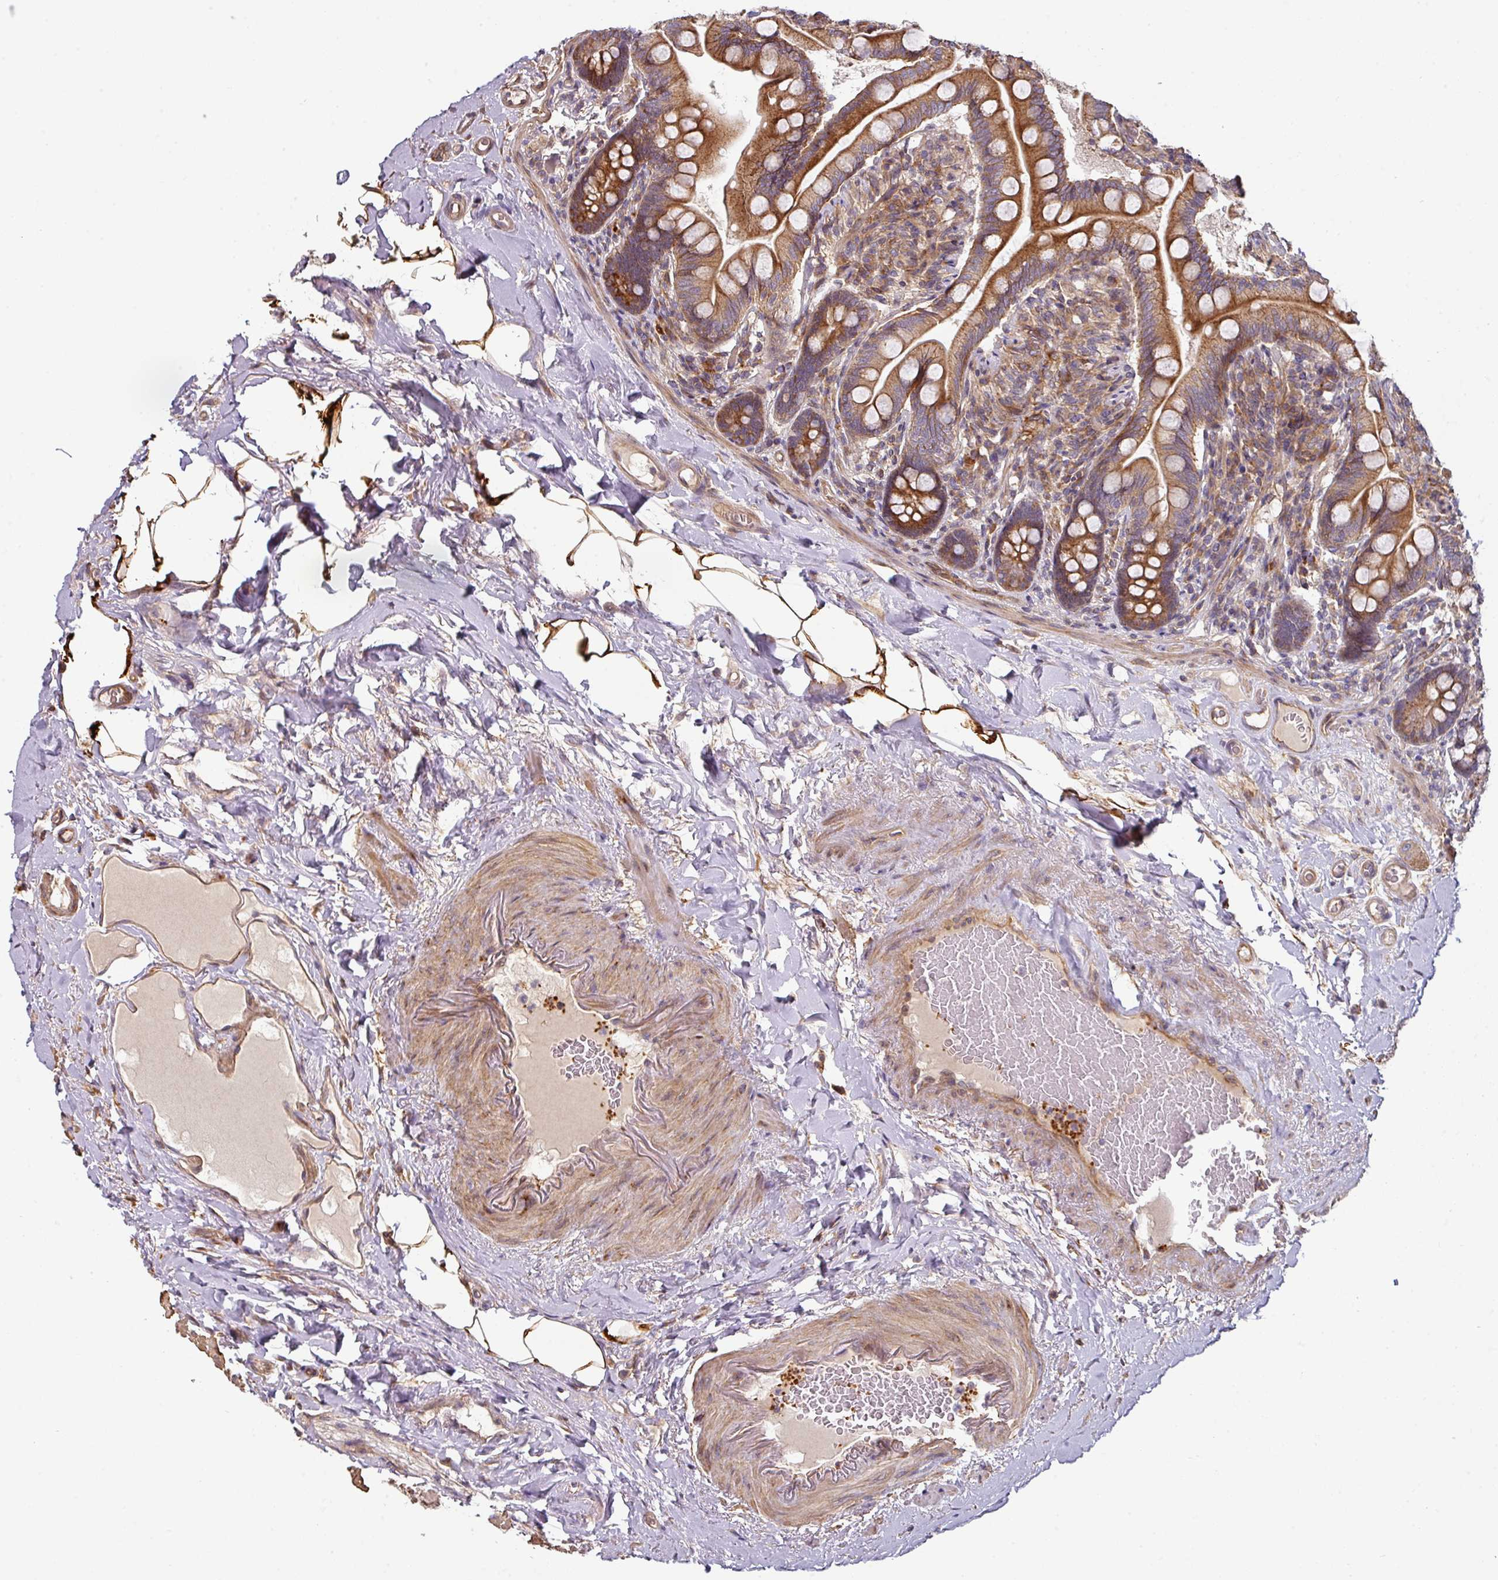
{"staining": {"intensity": "strong", "quantity": ">75%", "location": "cytoplasmic/membranous"}, "tissue": "small intestine", "cell_type": "Glandular cells", "image_type": "normal", "snomed": [{"axis": "morphology", "description": "Normal tissue, NOS"}, {"axis": "topography", "description": "Small intestine"}], "caption": "High-magnification brightfield microscopy of unremarkable small intestine stained with DAB (3,3'-diaminobenzidine) (brown) and counterstained with hematoxylin (blue). glandular cells exhibit strong cytoplasmic/membranous staining is present in about>75% of cells. The staining was performed using DAB to visualize the protein expression in brown, while the nuclei were stained in blue with hematoxylin (Magnification: 20x).", "gene": "CASP2", "patient": {"sex": "female", "age": 64}}